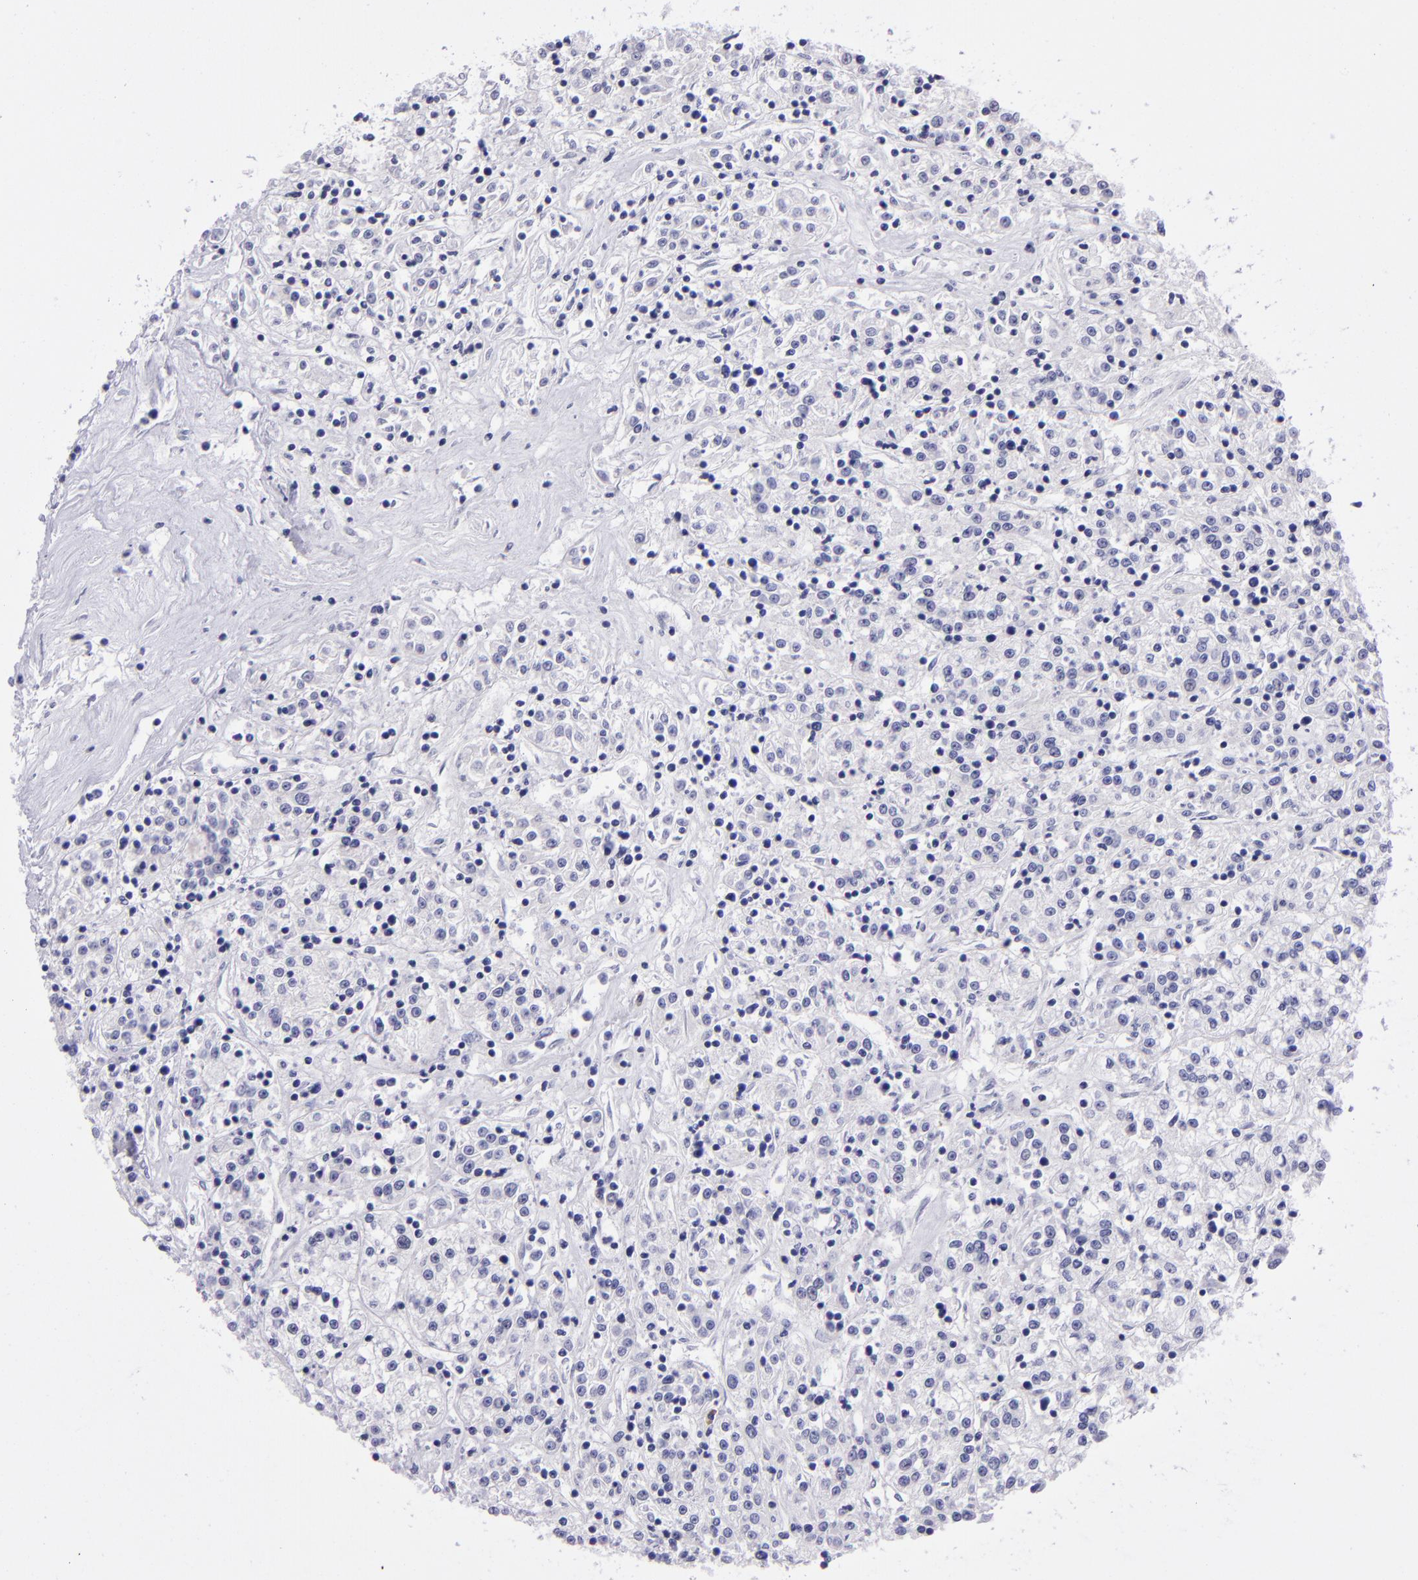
{"staining": {"intensity": "negative", "quantity": "none", "location": "none"}, "tissue": "renal cancer", "cell_type": "Tumor cells", "image_type": "cancer", "snomed": [{"axis": "morphology", "description": "Adenocarcinoma, NOS"}, {"axis": "topography", "description": "Kidney"}], "caption": "Tumor cells are negative for brown protein staining in renal cancer (adenocarcinoma). (DAB immunohistochemistry visualized using brightfield microscopy, high magnification).", "gene": "TYRP1", "patient": {"sex": "female", "age": 76}}